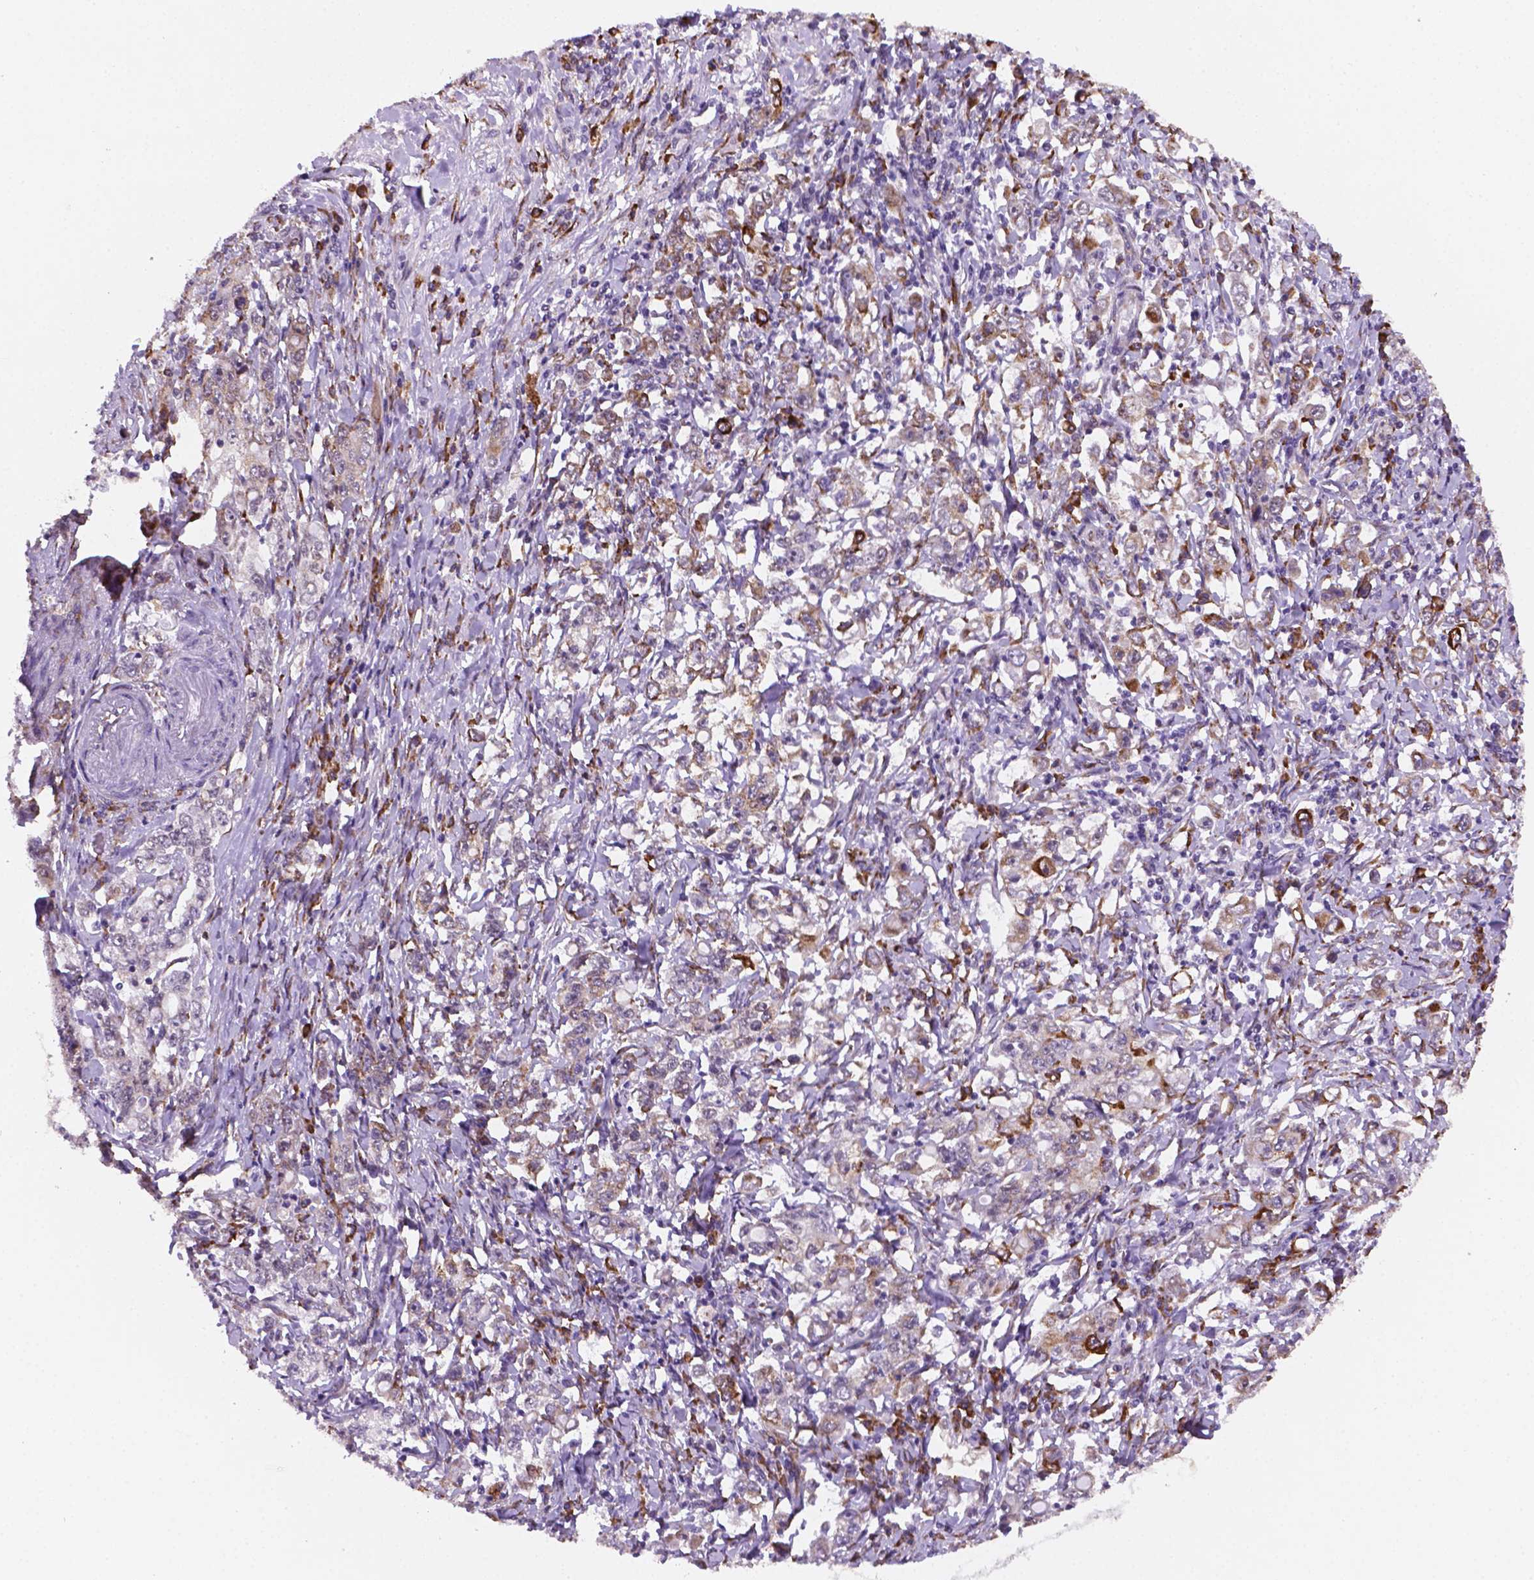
{"staining": {"intensity": "moderate", "quantity": "<25%", "location": "cytoplasmic/membranous"}, "tissue": "stomach cancer", "cell_type": "Tumor cells", "image_type": "cancer", "snomed": [{"axis": "morphology", "description": "Adenocarcinoma, NOS"}, {"axis": "topography", "description": "Stomach, lower"}], "caption": "Immunohistochemistry (IHC) image of neoplastic tissue: stomach cancer stained using IHC shows low levels of moderate protein expression localized specifically in the cytoplasmic/membranous of tumor cells, appearing as a cytoplasmic/membranous brown color.", "gene": "FNIP1", "patient": {"sex": "female", "age": 72}}